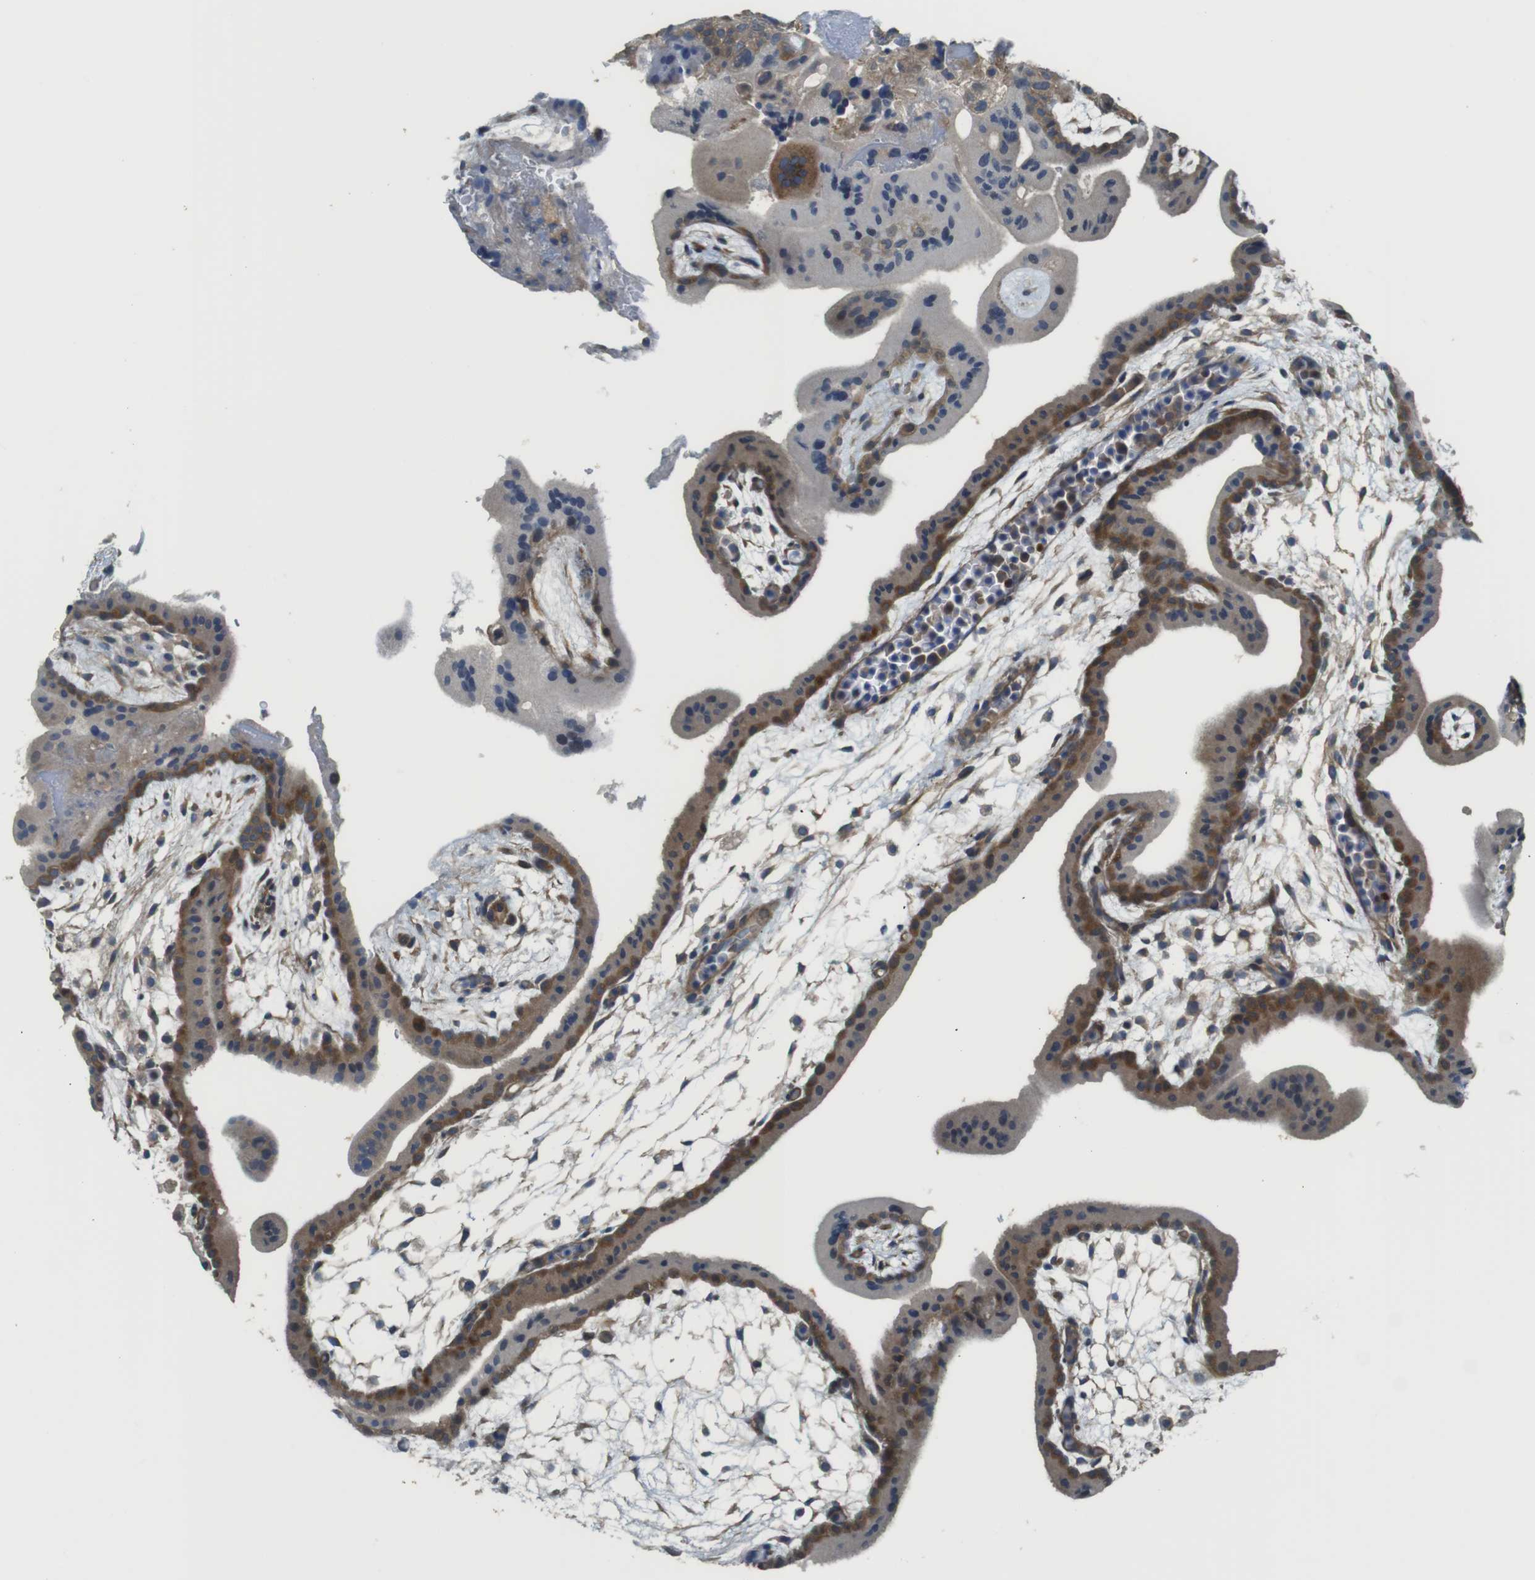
{"staining": {"intensity": "moderate", "quantity": ">75%", "location": "cytoplasmic/membranous"}, "tissue": "placenta", "cell_type": "Decidual cells", "image_type": "normal", "snomed": [{"axis": "morphology", "description": "Normal tissue, NOS"}, {"axis": "topography", "description": "Placenta"}], "caption": "An IHC micrograph of benign tissue is shown. Protein staining in brown shows moderate cytoplasmic/membranous positivity in placenta within decidual cells.", "gene": "ABHD15", "patient": {"sex": "female", "age": 35}}